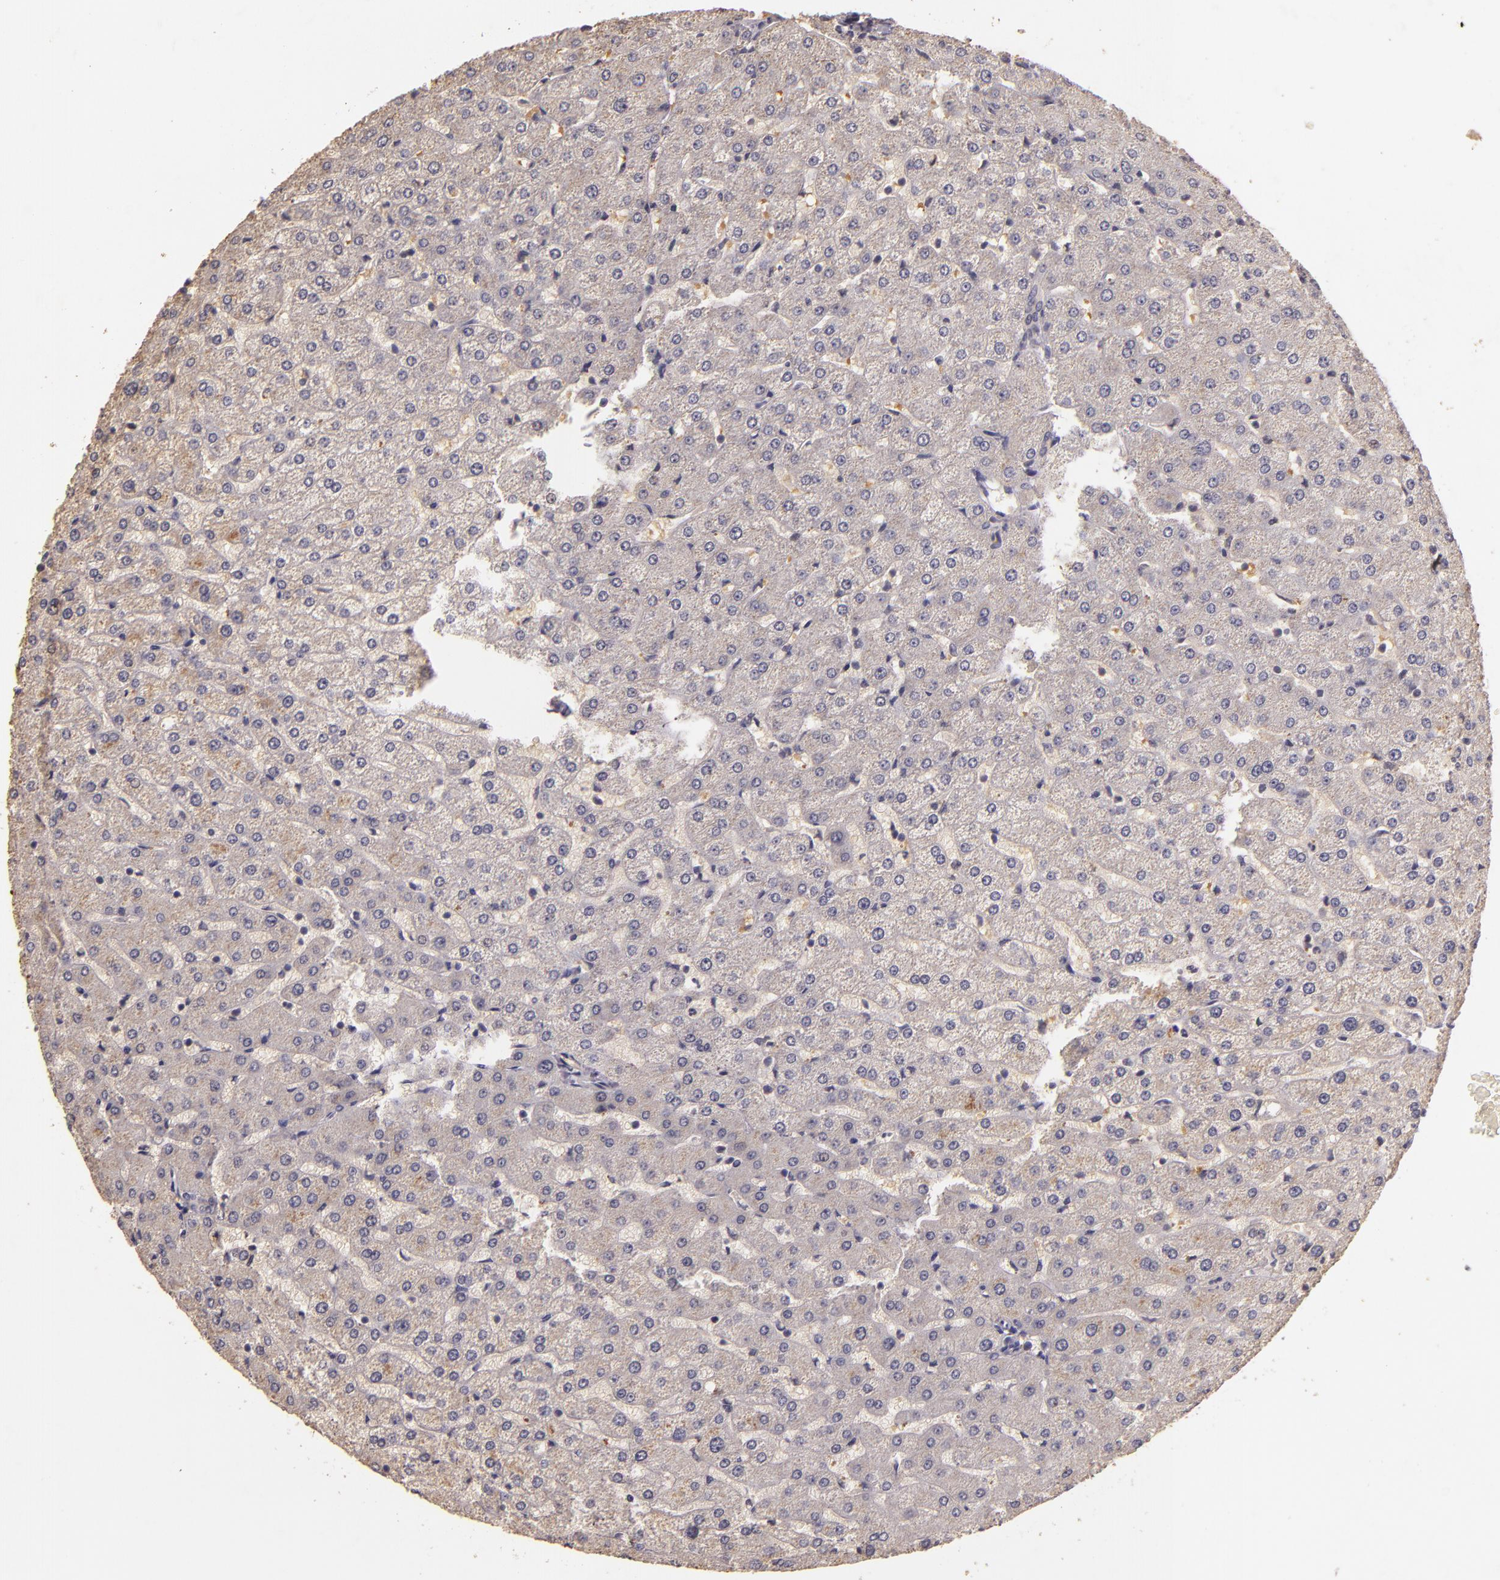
{"staining": {"intensity": "negative", "quantity": "none", "location": "none"}, "tissue": "liver", "cell_type": "Cholangiocytes", "image_type": "normal", "snomed": [{"axis": "morphology", "description": "Normal tissue, NOS"}, {"axis": "morphology", "description": "Fibrosis, NOS"}, {"axis": "topography", "description": "Liver"}], "caption": "Liver was stained to show a protein in brown. There is no significant expression in cholangiocytes. The staining is performed using DAB (3,3'-diaminobenzidine) brown chromogen with nuclei counter-stained in using hematoxylin.", "gene": "TFF1", "patient": {"sex": "female", "age": 29}}